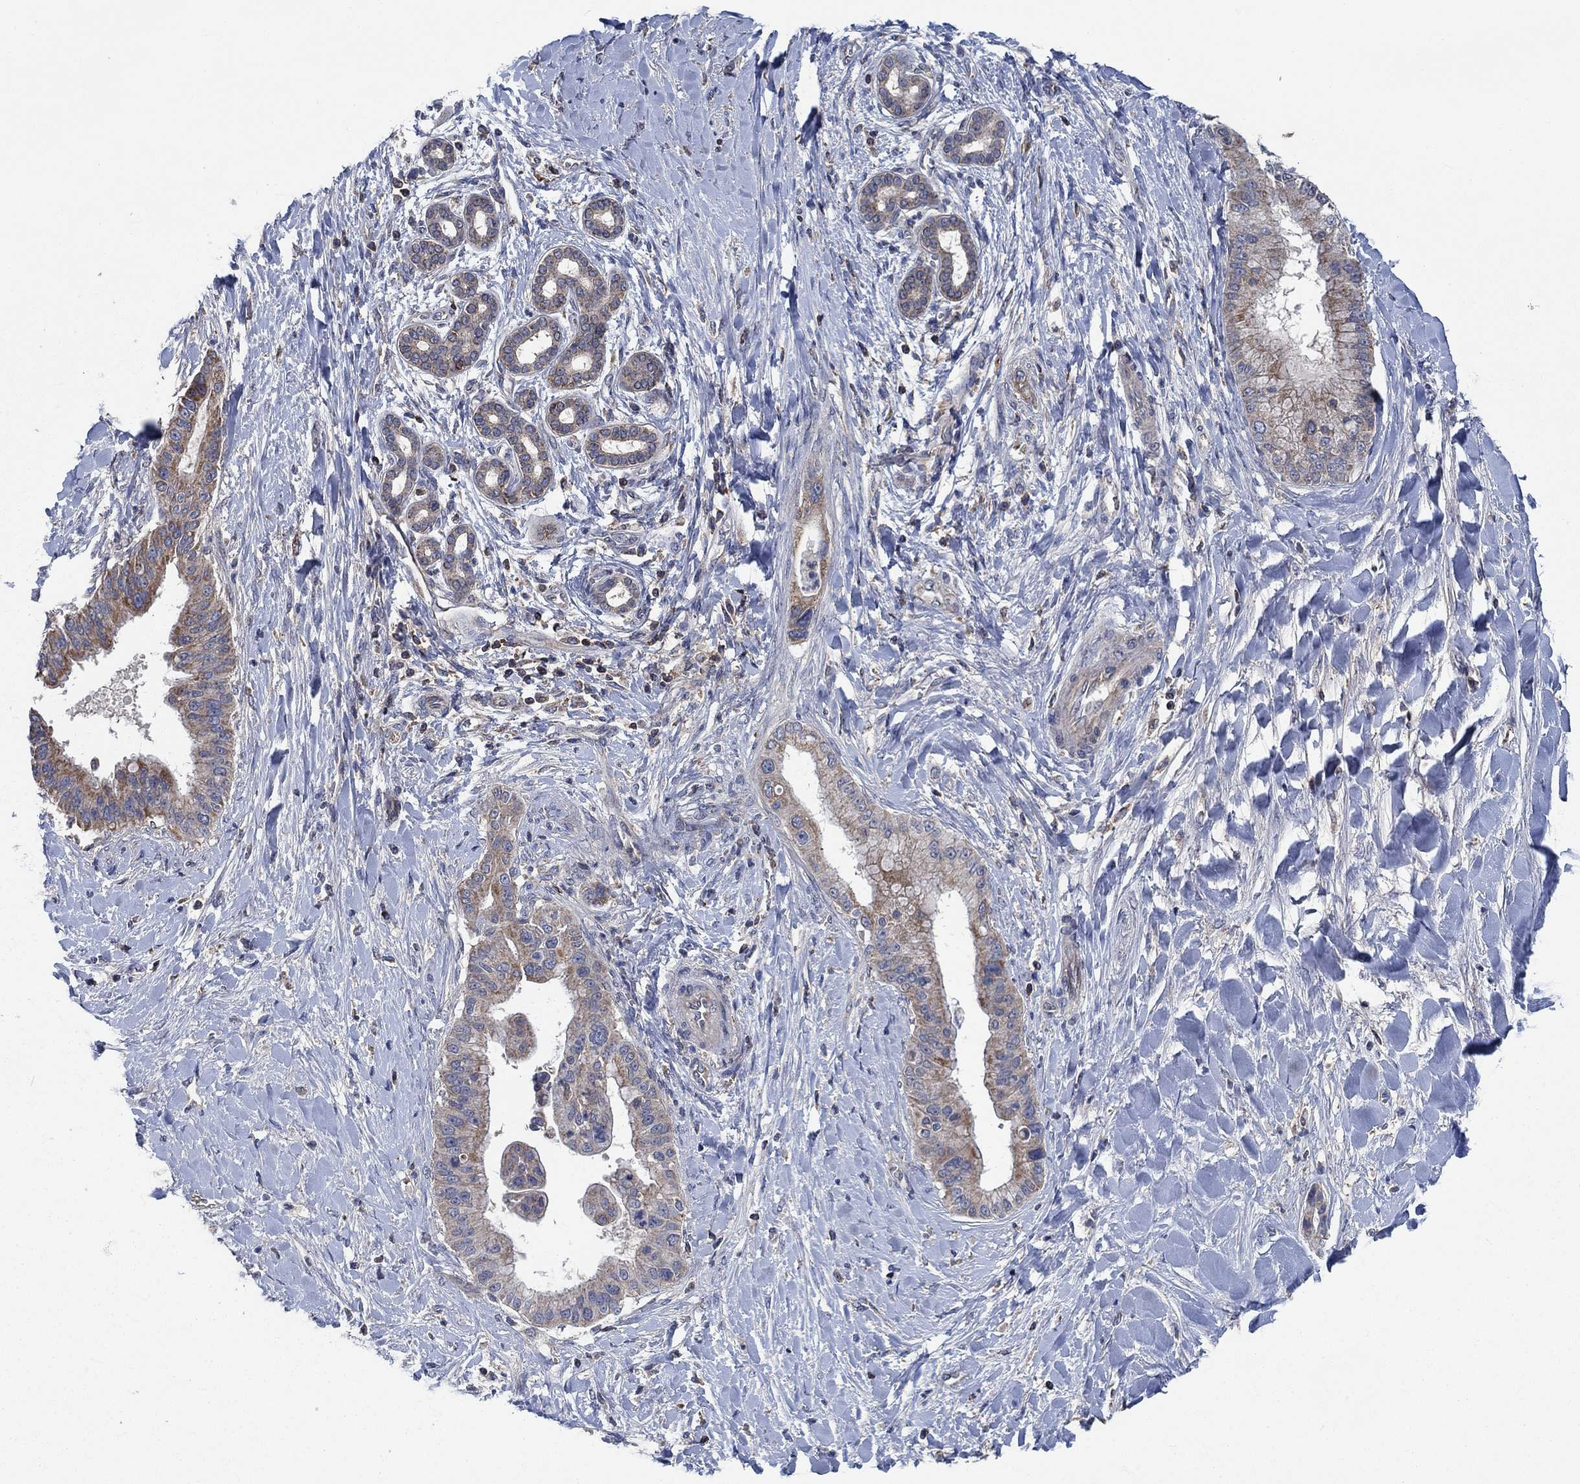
{"staining": {"intensity": "weak", "quantity": "25%-75%", "location": "cytoplasmic/membranous"}, "tissue": "liver cancer", "cell_type": "Tumor cells", "image_type": "cancer", "snomed": [{"axis": "morphology", "description": "Cholangiocarcinoma"}, {"axis": "topography", "description": "Liver"}], "caption": "IHC of cholangiocarcinoma (liver) reveals low levels of weak cytoplasmic/membranous positivity in about 25%-75% of tumor cells.", "gene": "STXBP6", "patient": {"sex": "female", "age": 54}}